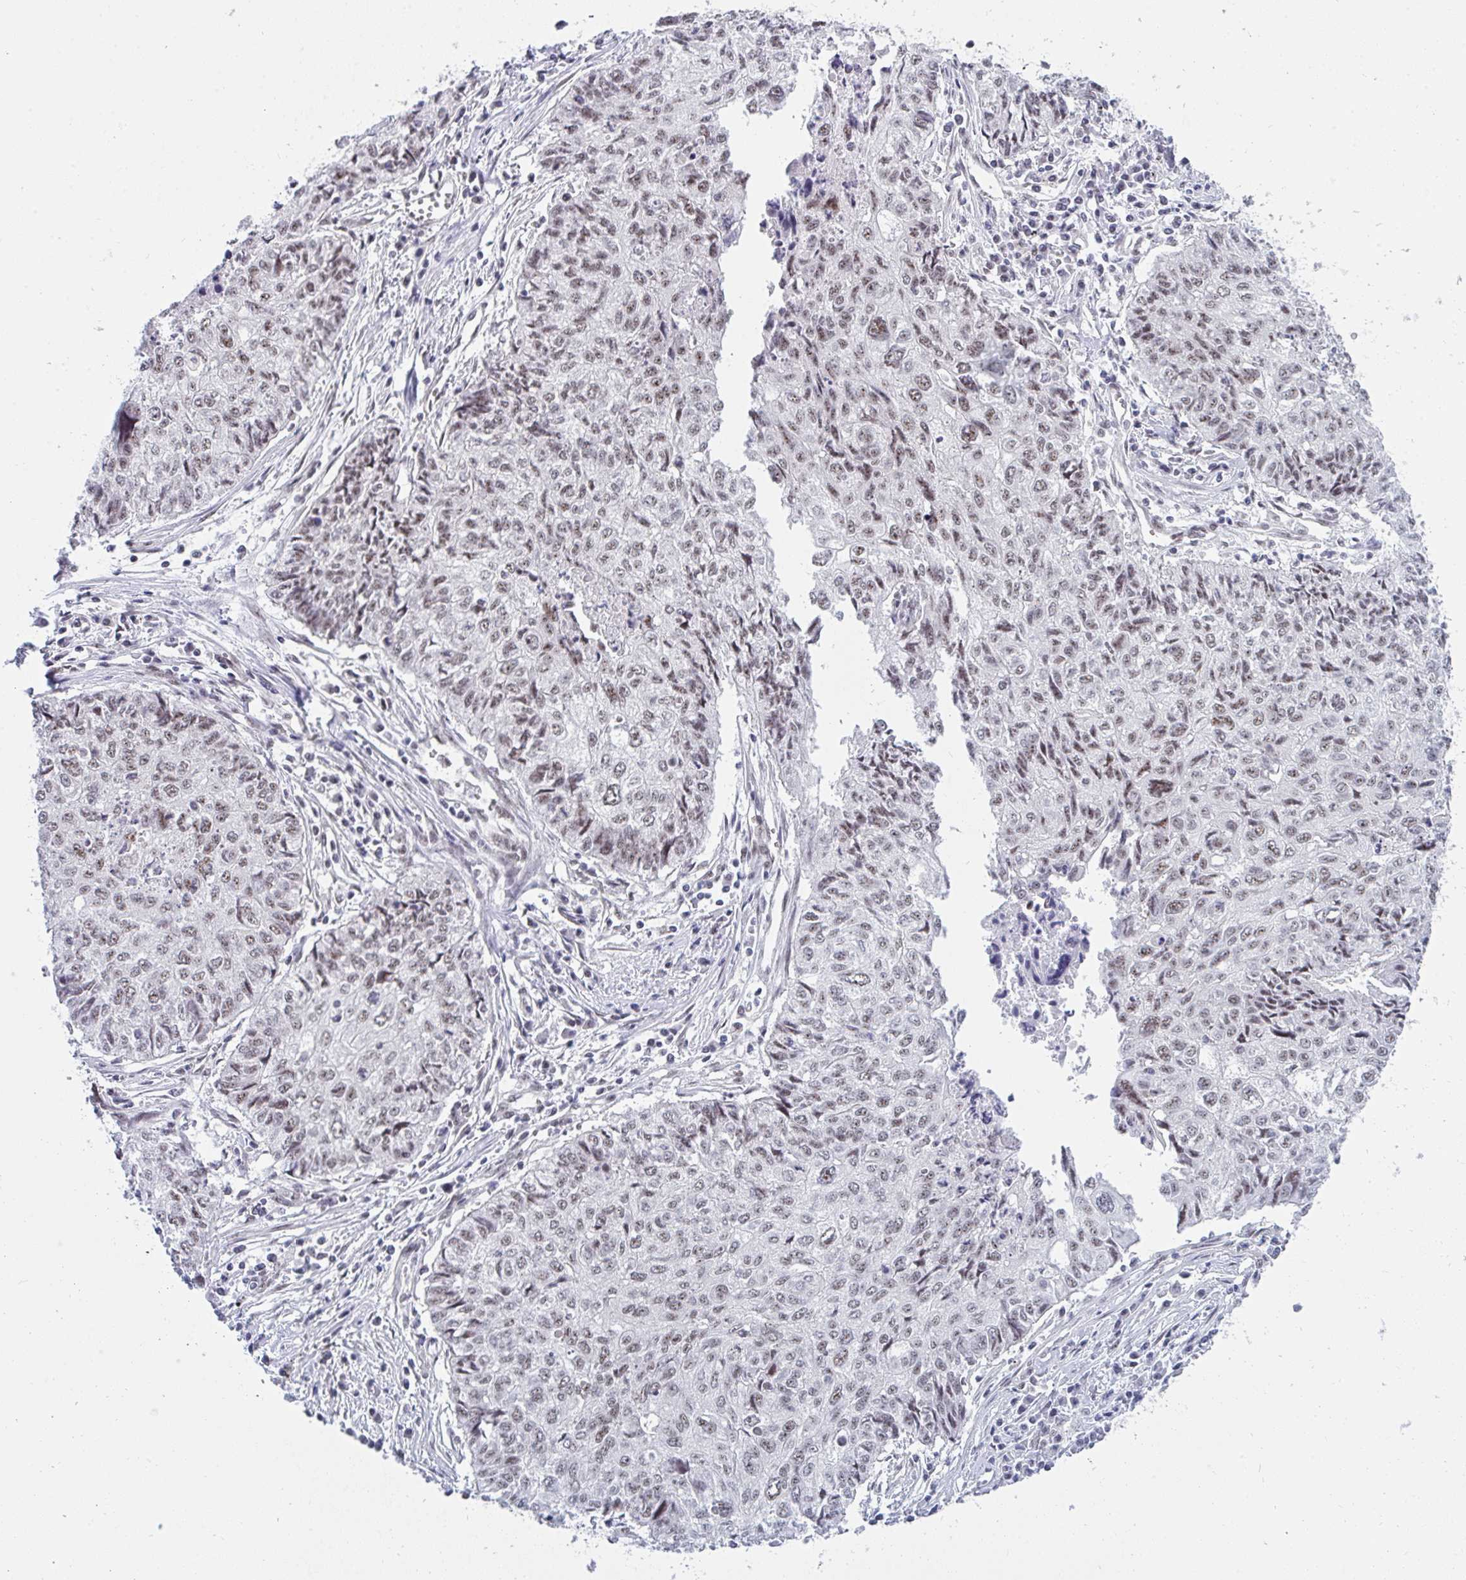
{"staining": {"intensity": "weak", "quantity": ">75%", "location": "nuclear"}, "tissue": "lung cancer", "cell_type": "Tumor cells", "image_type": "cancer", "snomed": [{"axis": "morphology", "description": "Normal morphology"}, {"axis": "morphology", "description": "Aneuploidy"}, {"axis": "morphology", "description": "Squamous cell carcinoma, NOS"}, {"axis": "topography", "description": "Lymph node"}, {"axis": "topography", "description": "Lung"}], "caption": "Squamous cell carcinoma (lung) stained with a brown dye shows weak nuclear positive positivity in approximately >75% of tumor cells.", "gene": "PRR14", "patient": {"sex": "female", "age": 76}}